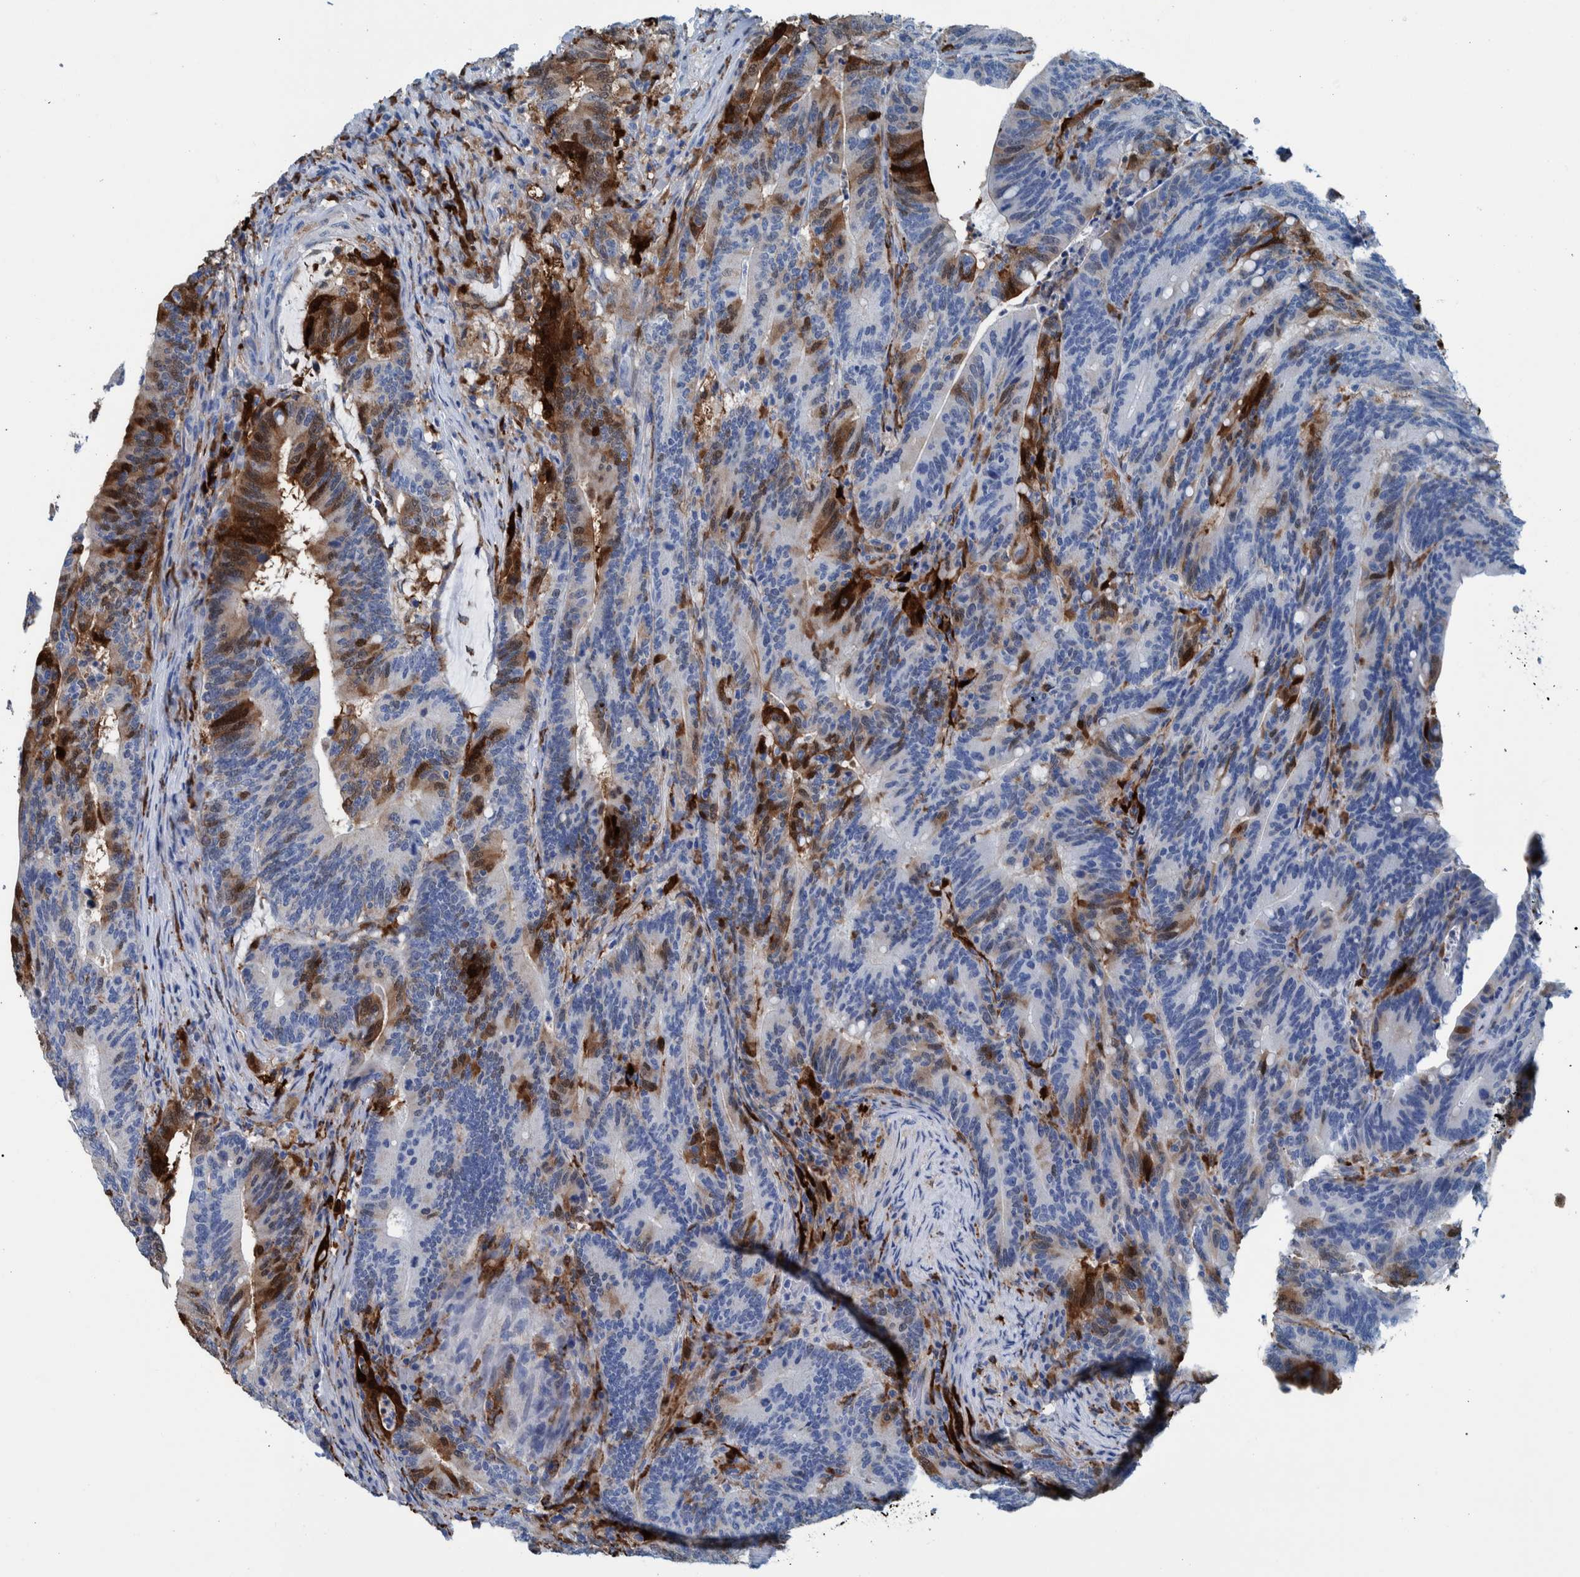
{"staining": {"intensity": "moderate", "quantity": "<25%", "location": "cytoplasmic/membranous"}, "tissue": "colorectal cancer", "cell_type": "Tumor cells", "image_type": "cancer", "snomed": [{"axis": "morphology", "description": "Adenocarcinoma, NOS"}, {"axis": "topography", "description": "Colon"}], "caption": "Brown immunohistochemical staining in colorectal cancer (adenocarcinoma) reveals moderate cytoplasmic/membranous staining in about <25% of tumor cells. (DAB IHC with brightfield microscopy, high magnification).", "gene": "IDO1", "patient": {"sex": "female", "age": 66}}